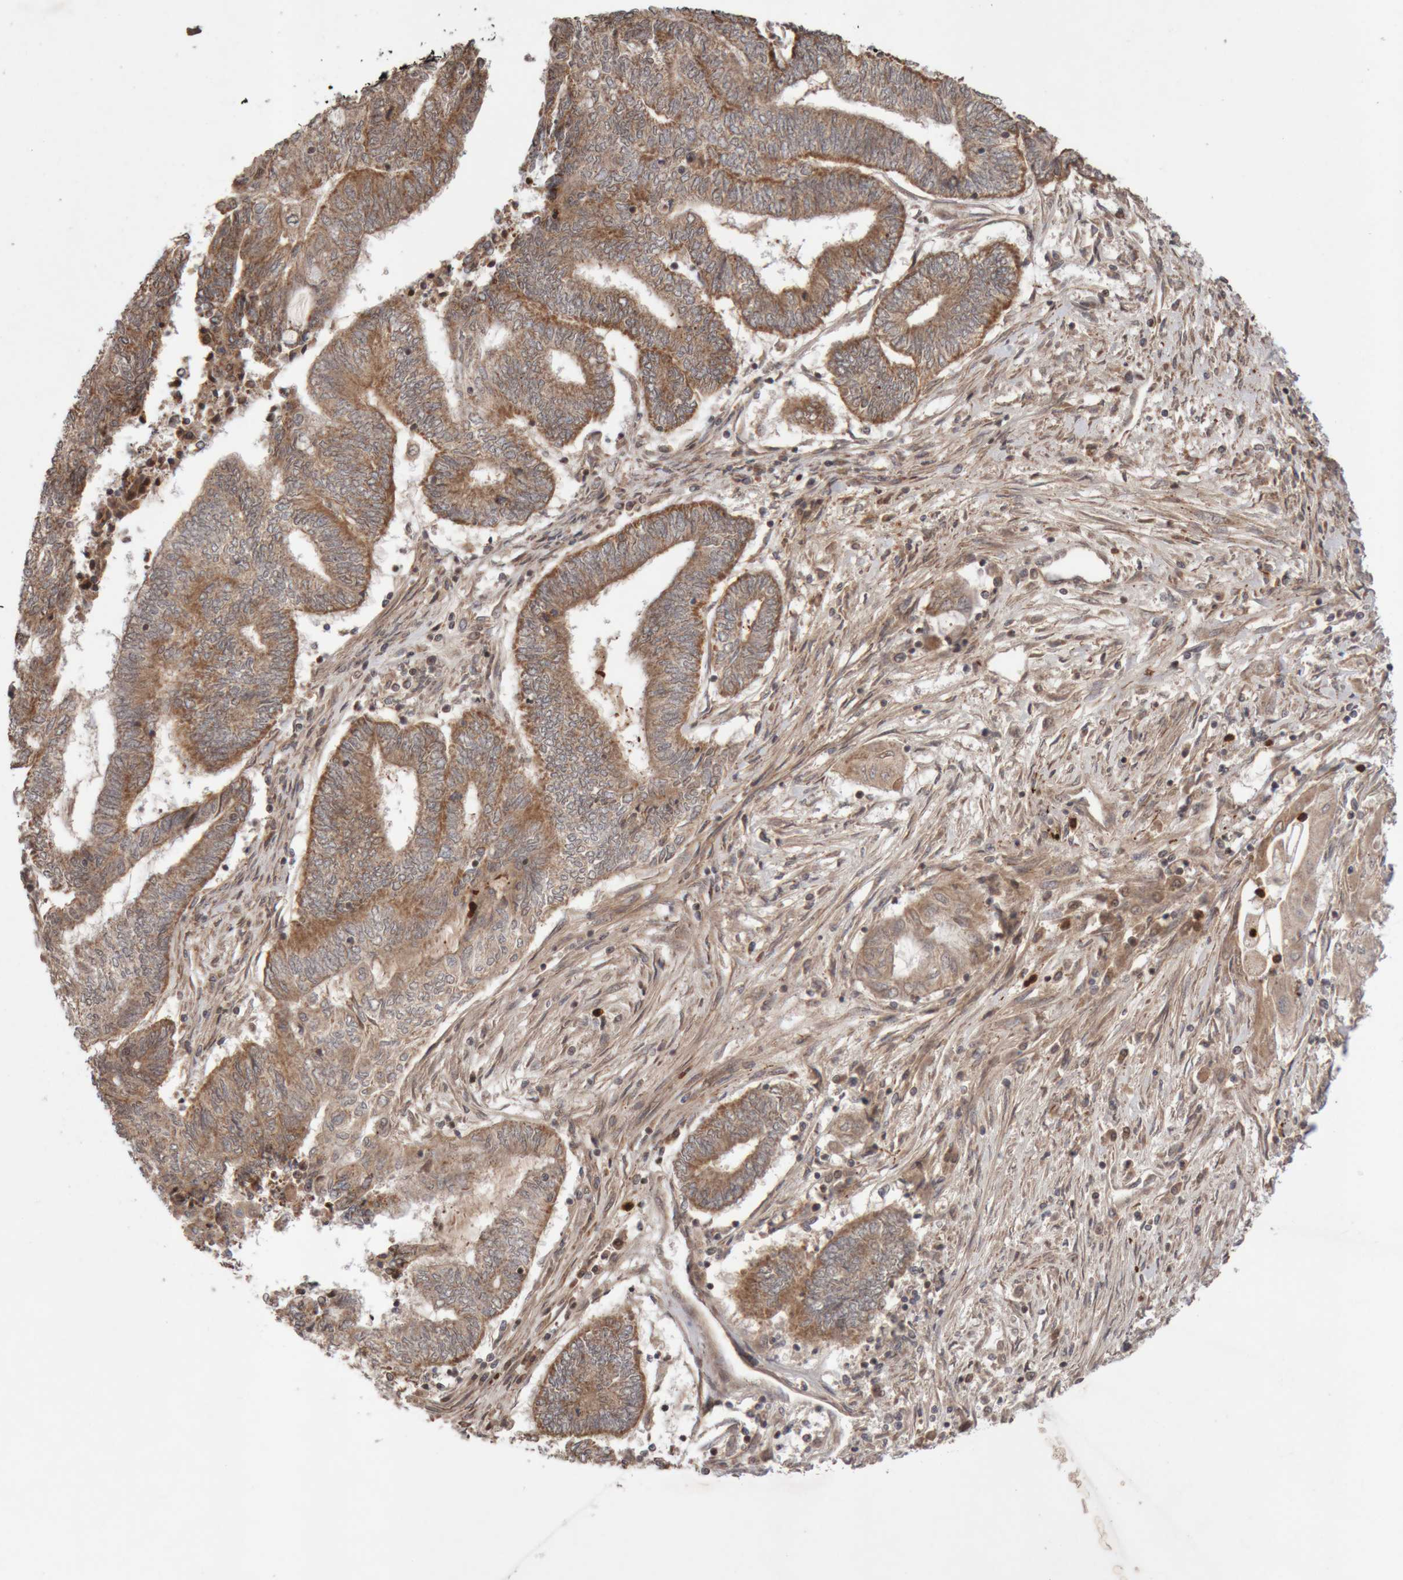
{"staining": {"intensity": "moderate", "quantity": ">75%", "location": "cytoplasmic/membranous"}, "tissue": "endometrial cancer", "cell_type": "Tumor cells", "image_type": "cancer", "snomed": [{"axis": "morphology", "description": "Adenocarcinoma, NOS"}, {"axis": "topography", "description": "Uterus"}, {"axis": "topography", "description": "Endometrium"}], "caption": "Immunohistochemical staining of endometrial cancer (adenocarcinoma) reveals medium levels of moderate cytoplasmic/membranous protein expression in approximately >75% of tumor cells. (IHC, brightfield microscopy, high magnification).", "gene": "KIF21B", "patient": {"sex": "female", "age": 70}}